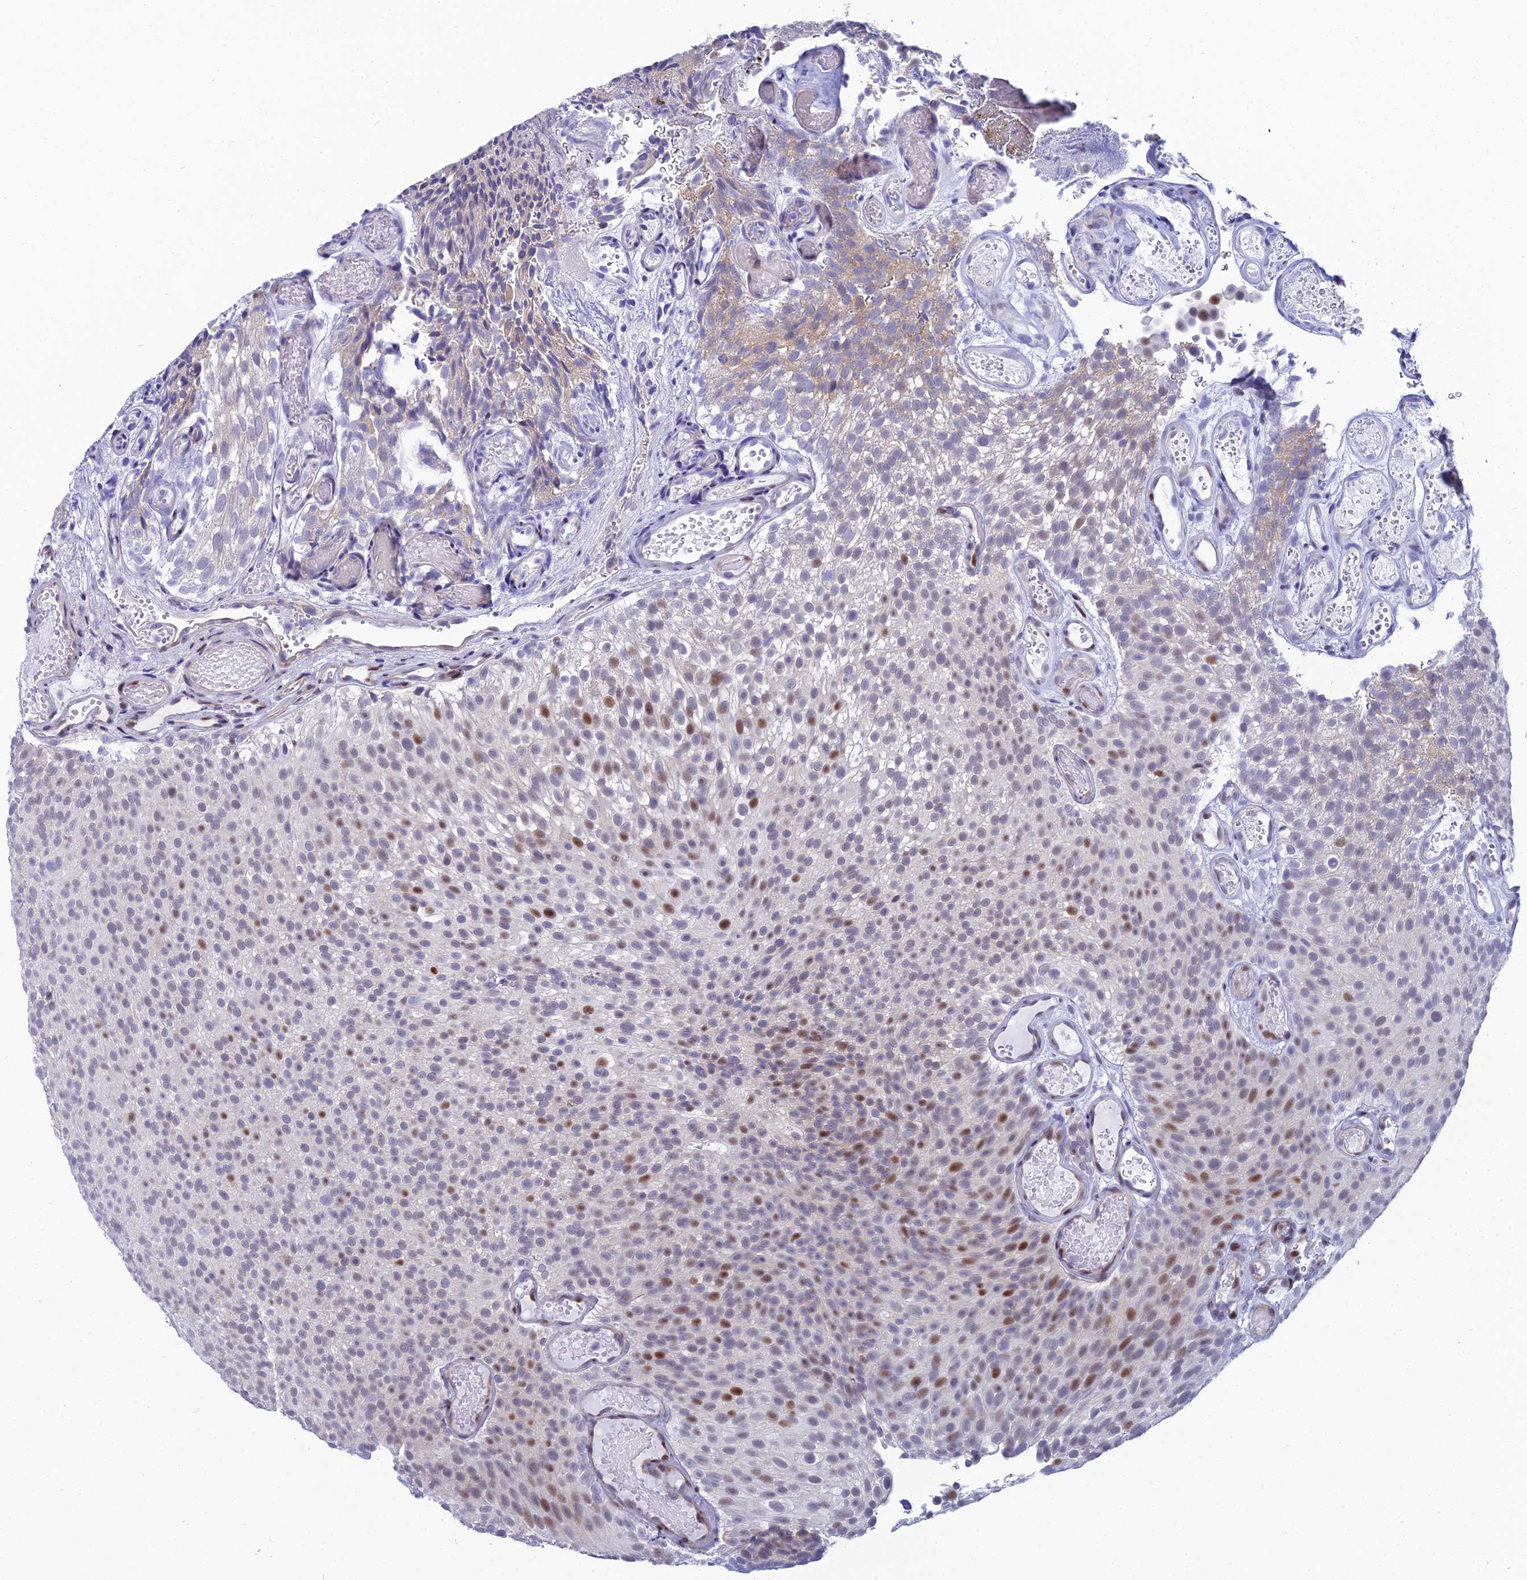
{"staining": {"intensity": "moderate", "quantity": "25%-75%", "location": "nuclear"}, "tissue": "urothelial cancer", "cell_type": "Tumor cells", "image_type": "cancer", "snomed": [{"axis": "morphology", "description": "Urothelial carcinoma, Low grade"}, {"axis": "topography", "description": "Urinary bladder"}], "caption": "The histopathology image displays immunohistochemical staining of urothelial cancer. There is moderate nuclear expression is appreciated in approximately 25%-75% of tumor cells. The staining was performed using DAB (3,3'-diaminobenzidine) to visualize the protein expression in brown, while the nuclei were stained in blue with hematoxylin (Magnification: 20x).", "gene": "ZNF668", "patient": {"sex": "male", "age": 78}}